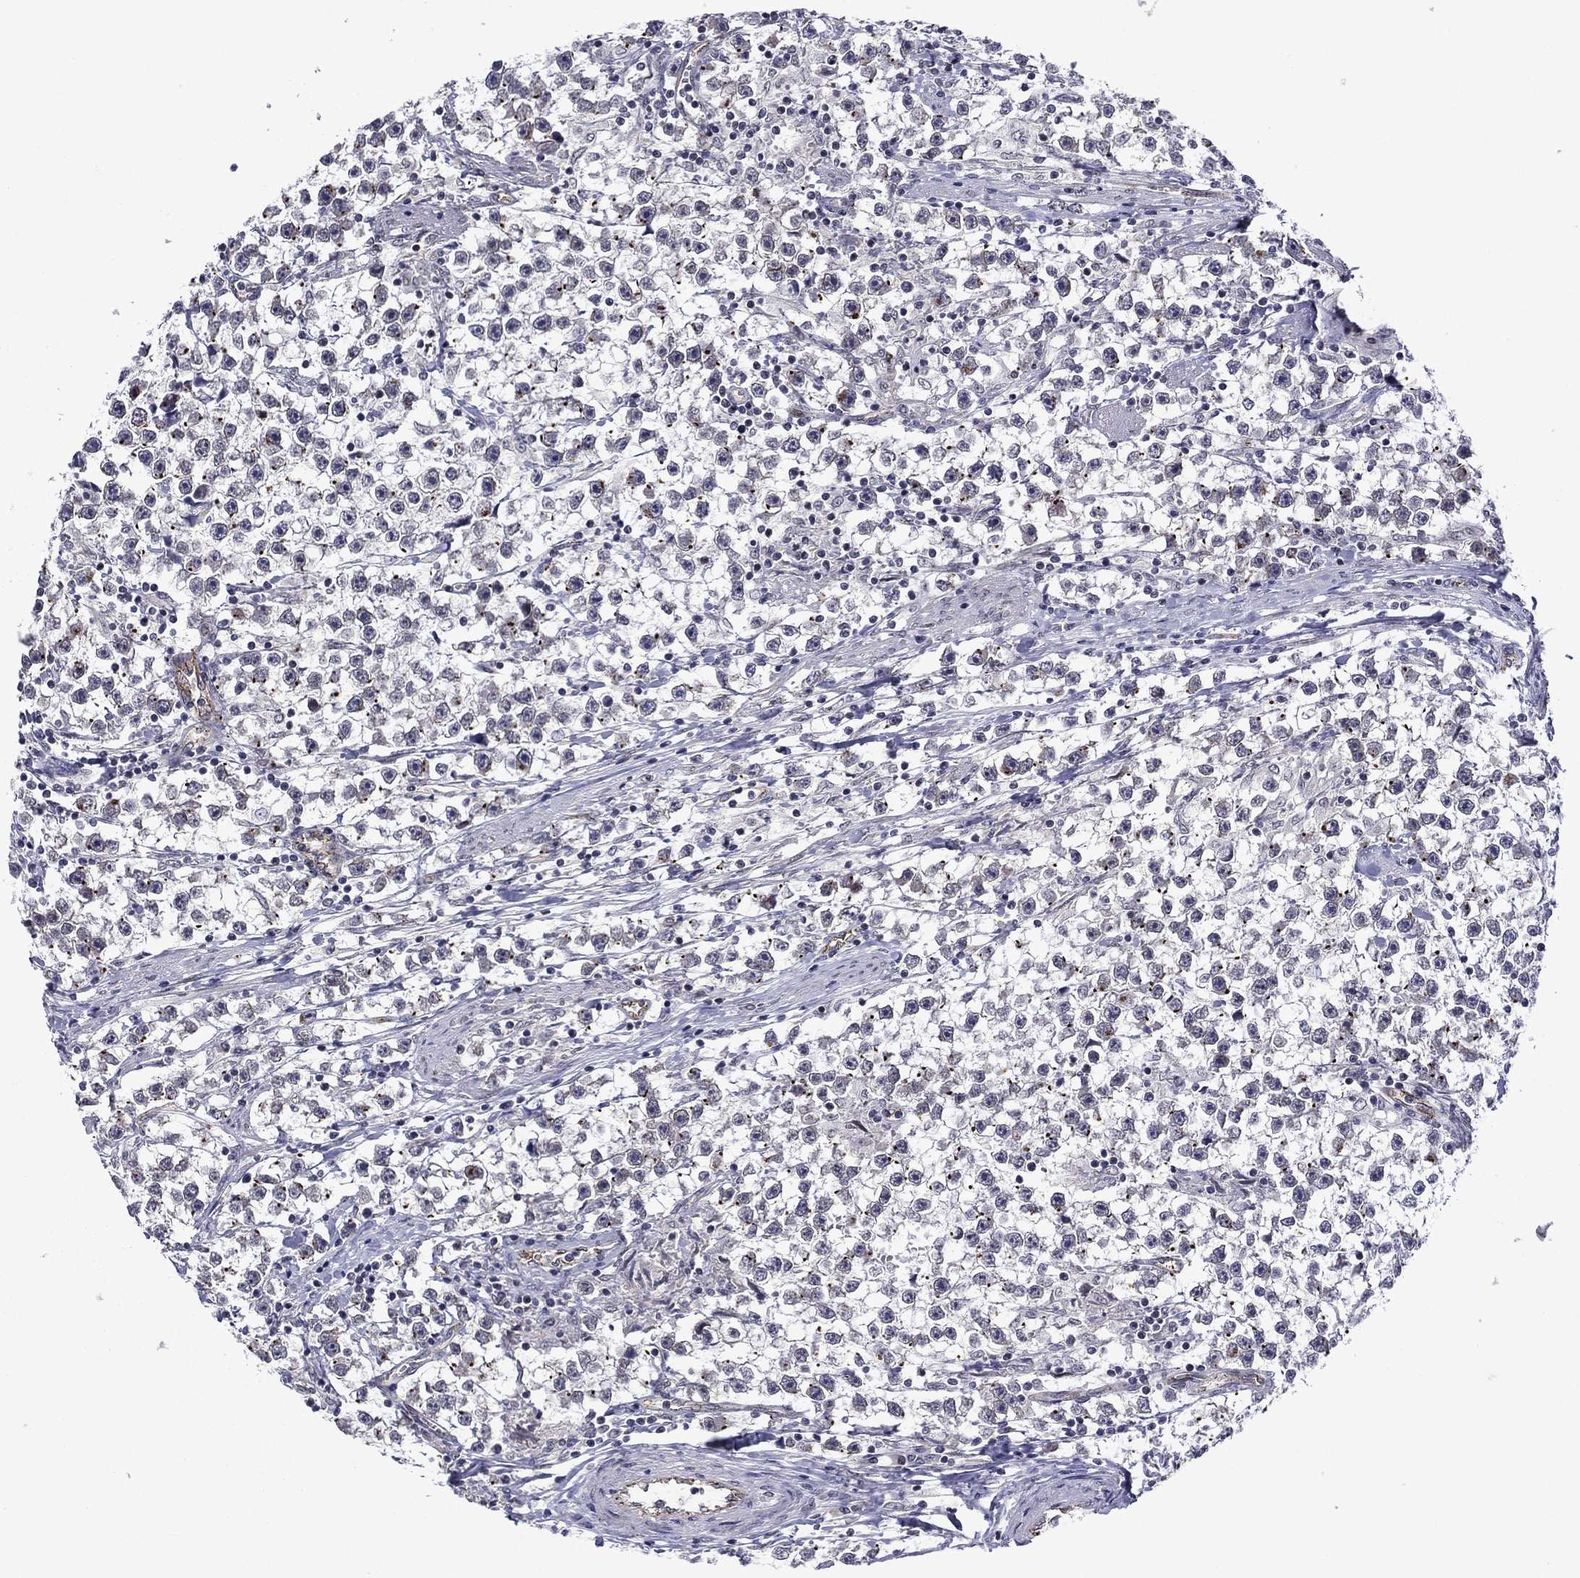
{"staining": {"intensity": "negative", "quantity": "none", "location": "none"}, "tissue": "testis cancer", "cell_type": "Tumor cells", "image_type": "cancer", "snomed": [{"axis": "morphology", "description": "Seminoma, NOS"}, {"axis": "topography", "description": "Testis"}], "caption": "Micrograph shows no protein expression in tumor cells of seminoma (testis) tissue. (Brightfield microscopy of DAB immunohistochemistry (IHC) at high magnification).", "gene": "SLITRK1", "patient": {"sex": "male", "age": 59}}